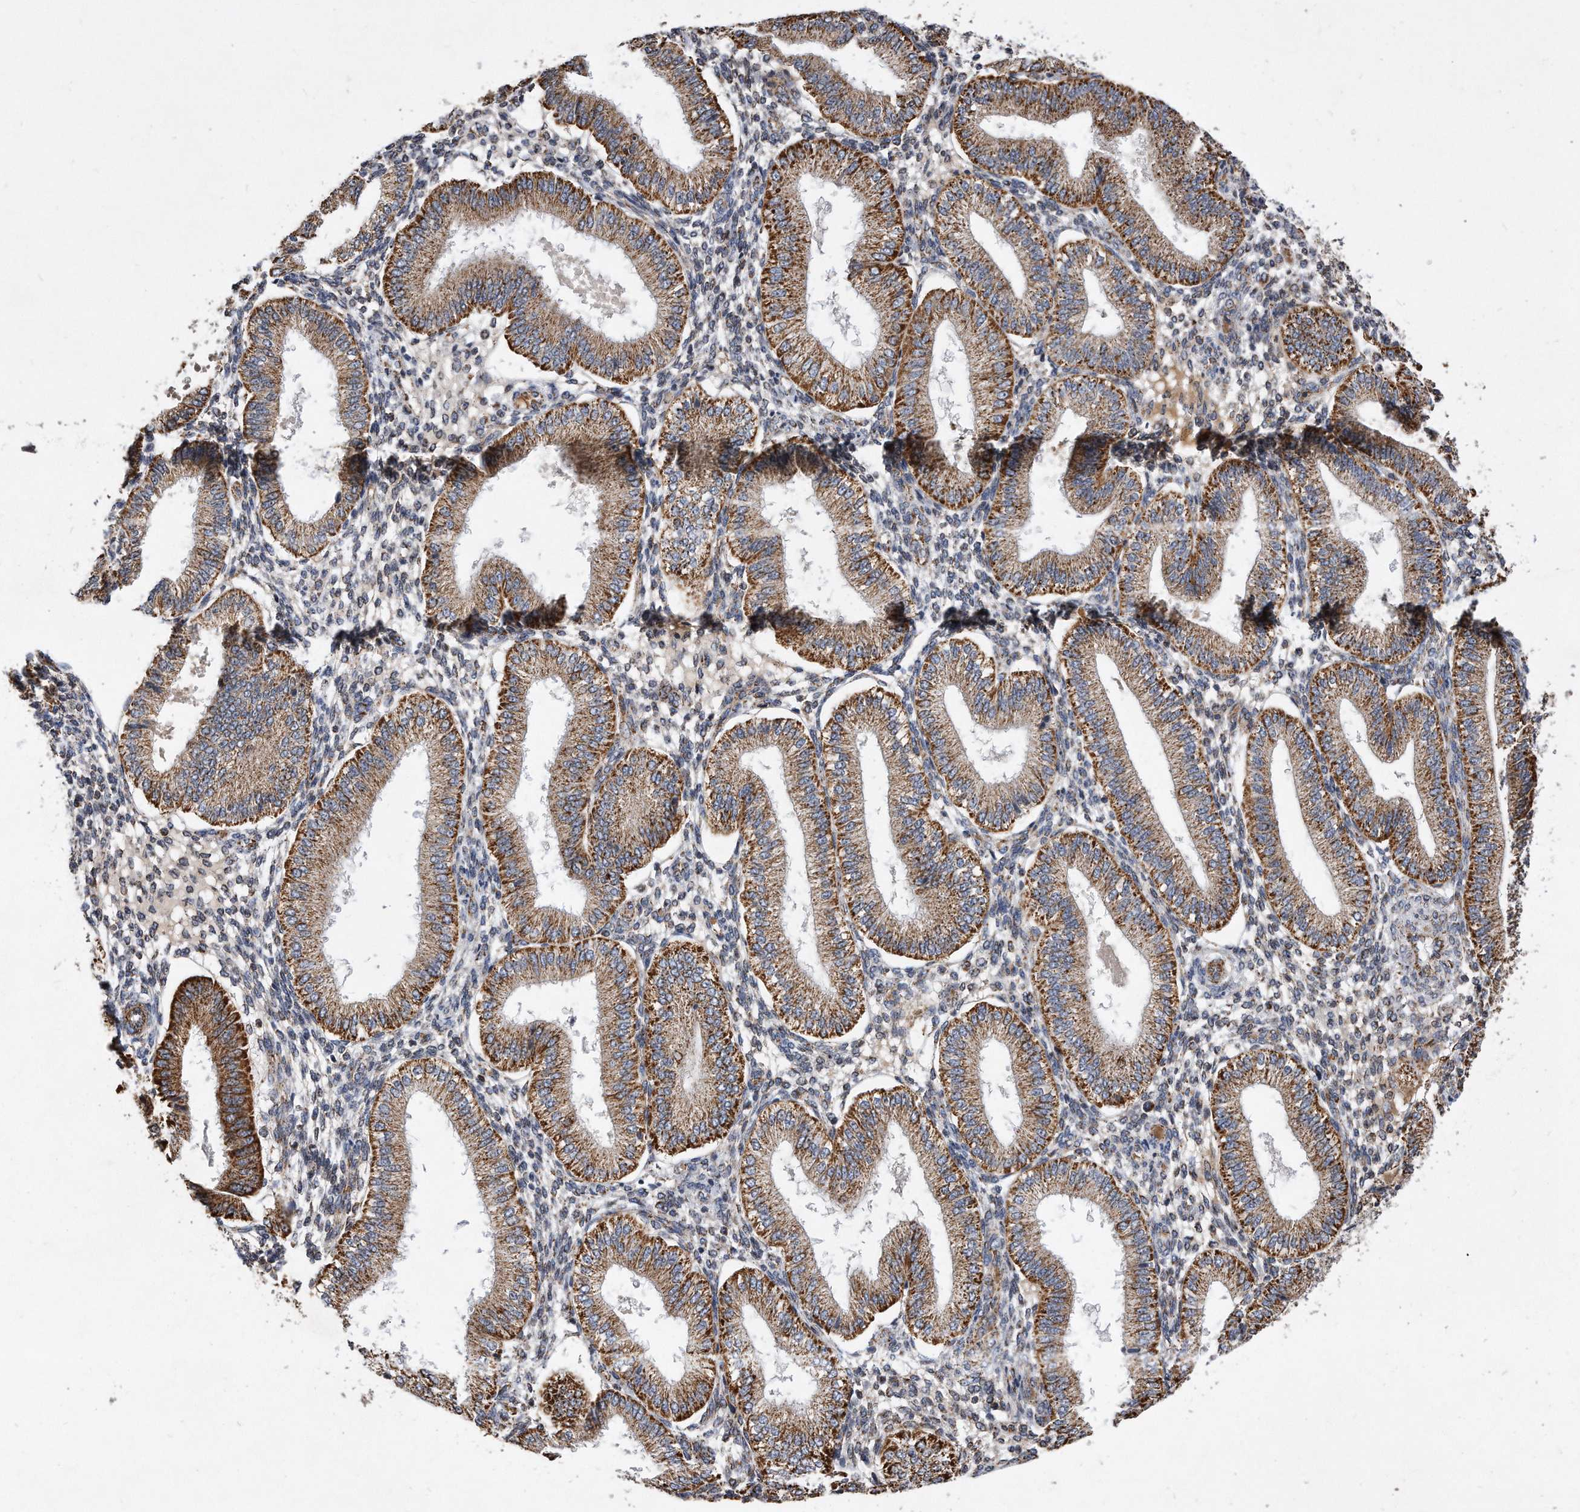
{"staining": {"intensity": "moderate", "quantity": "25%-75%", "location": "cytoplasmic/membranous"}, "tissue": "endometrium", "cell_type": "Cells in endometrial stroma", "image_type": "normal", "snomed": [{"axis": "morphology", "description": "Normal tissue, NOS"}, {"axis": "topography", "description": "Endometrium"}], "caption": "DAB (3,3'-diaminobenzidine) immunohistochemical staining of benign endometrium shows moderate cytoplasmic/membranous protein staining in approximately 25%-75% of cells in endometrial stroma. (DAB (3,3'-diaminobenzidine) IHC with brightfield microscopy, high magnification).", "gene": "PPP5C", "patient": {"sex": "female", "age": 39}}